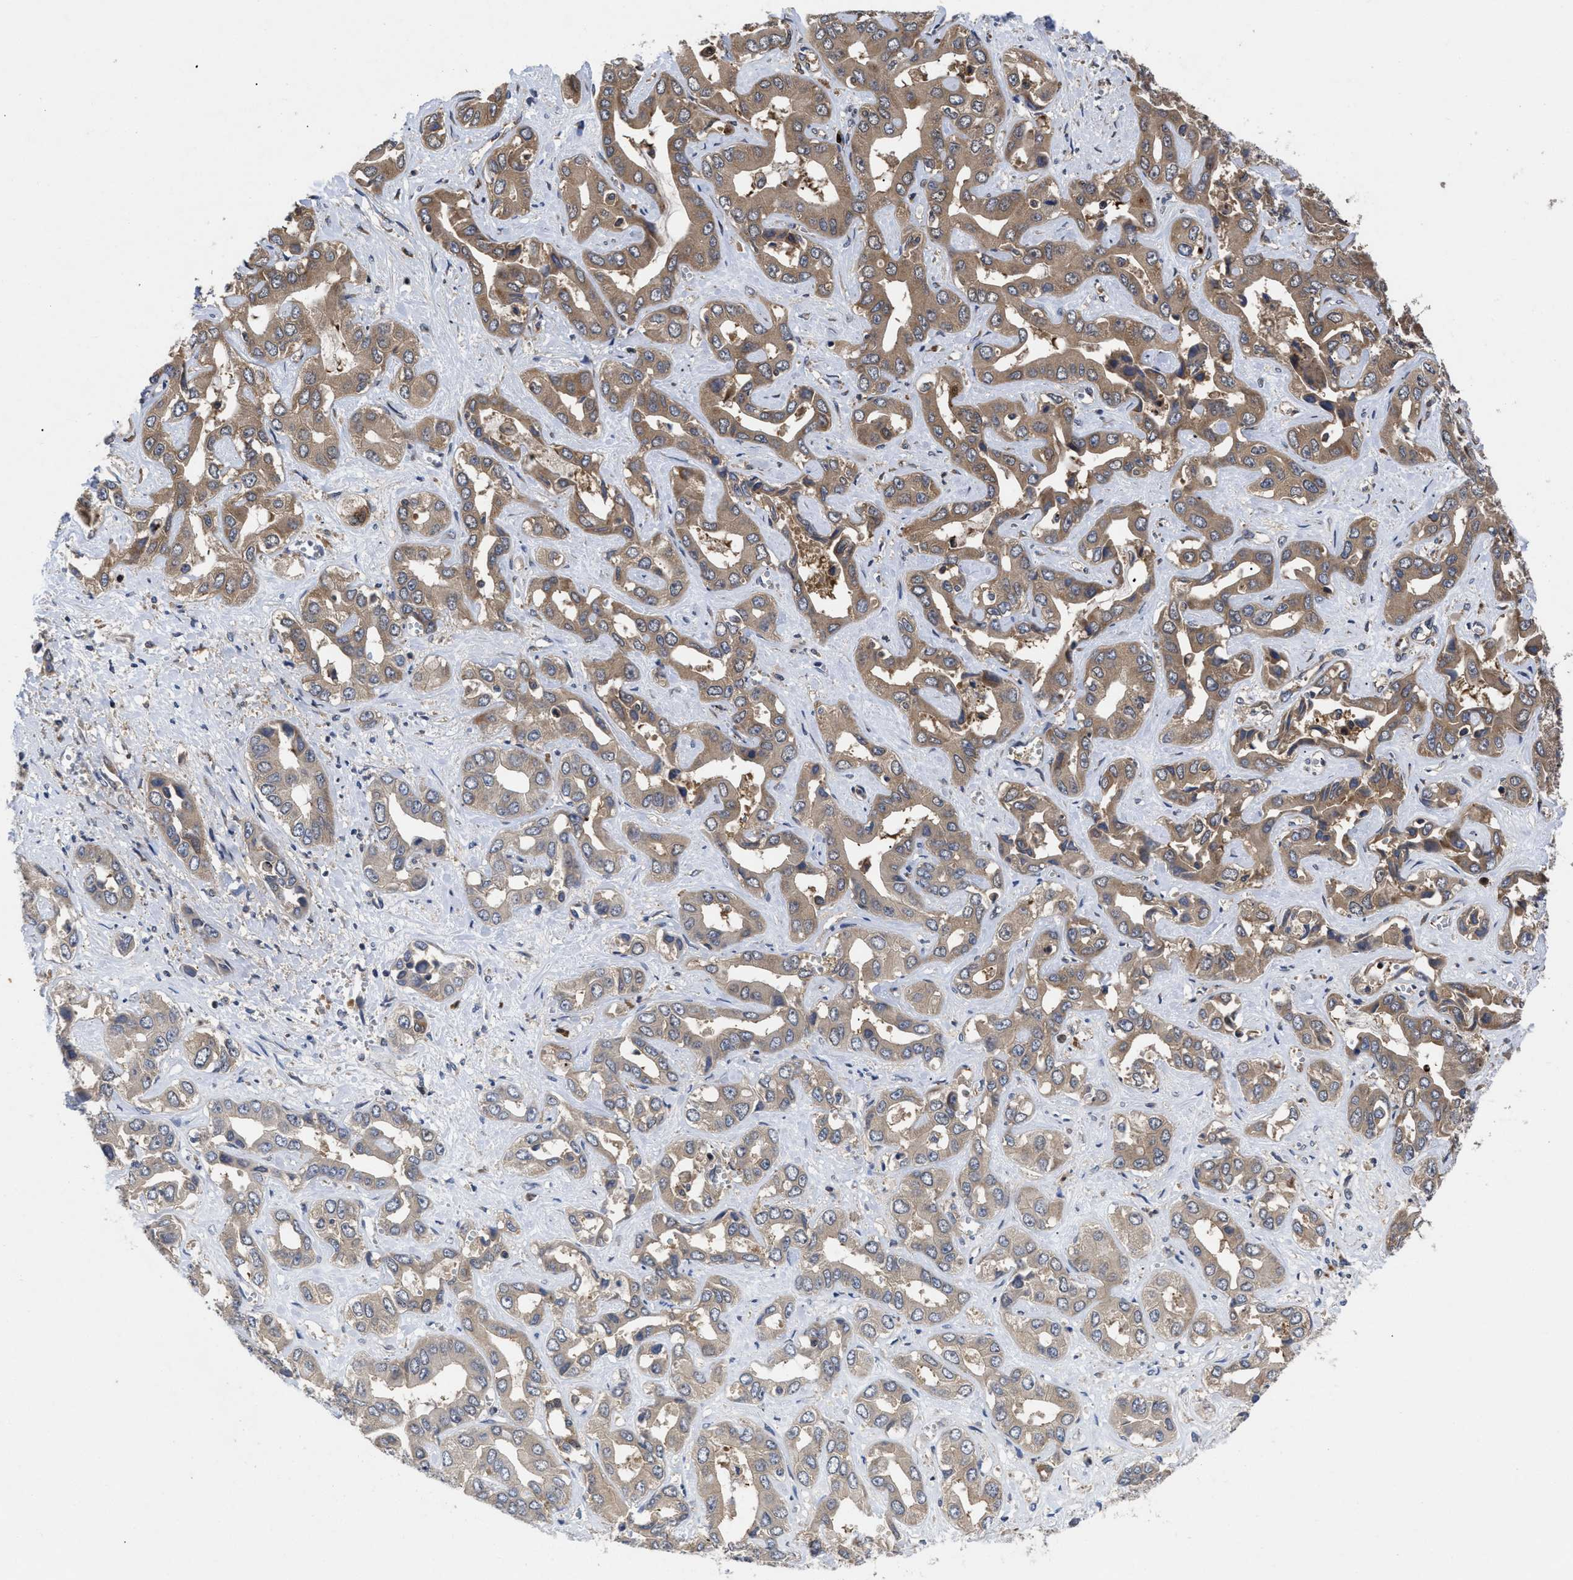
{"staining": {"intensity": "moderate", "quantity": ">75%", "location": "cytoplasmic/membranous"}, "tissue": "liver cancer", "cell_type": "Tumor cells", "image_type": "cancer", "snomed": [{"axis": "morphology", "description": "Cholangiocarcinoma"}, {"axis": "topography", "description": "Liver"}], "caption": "Immunohistochemical staining of human liver cancer reveals moderate cytoplasmic/membranous protein expression in approximately >75% of tumor cells.", "gene": "FAM200A", "patient": {"sex": "female", "age": 52}}